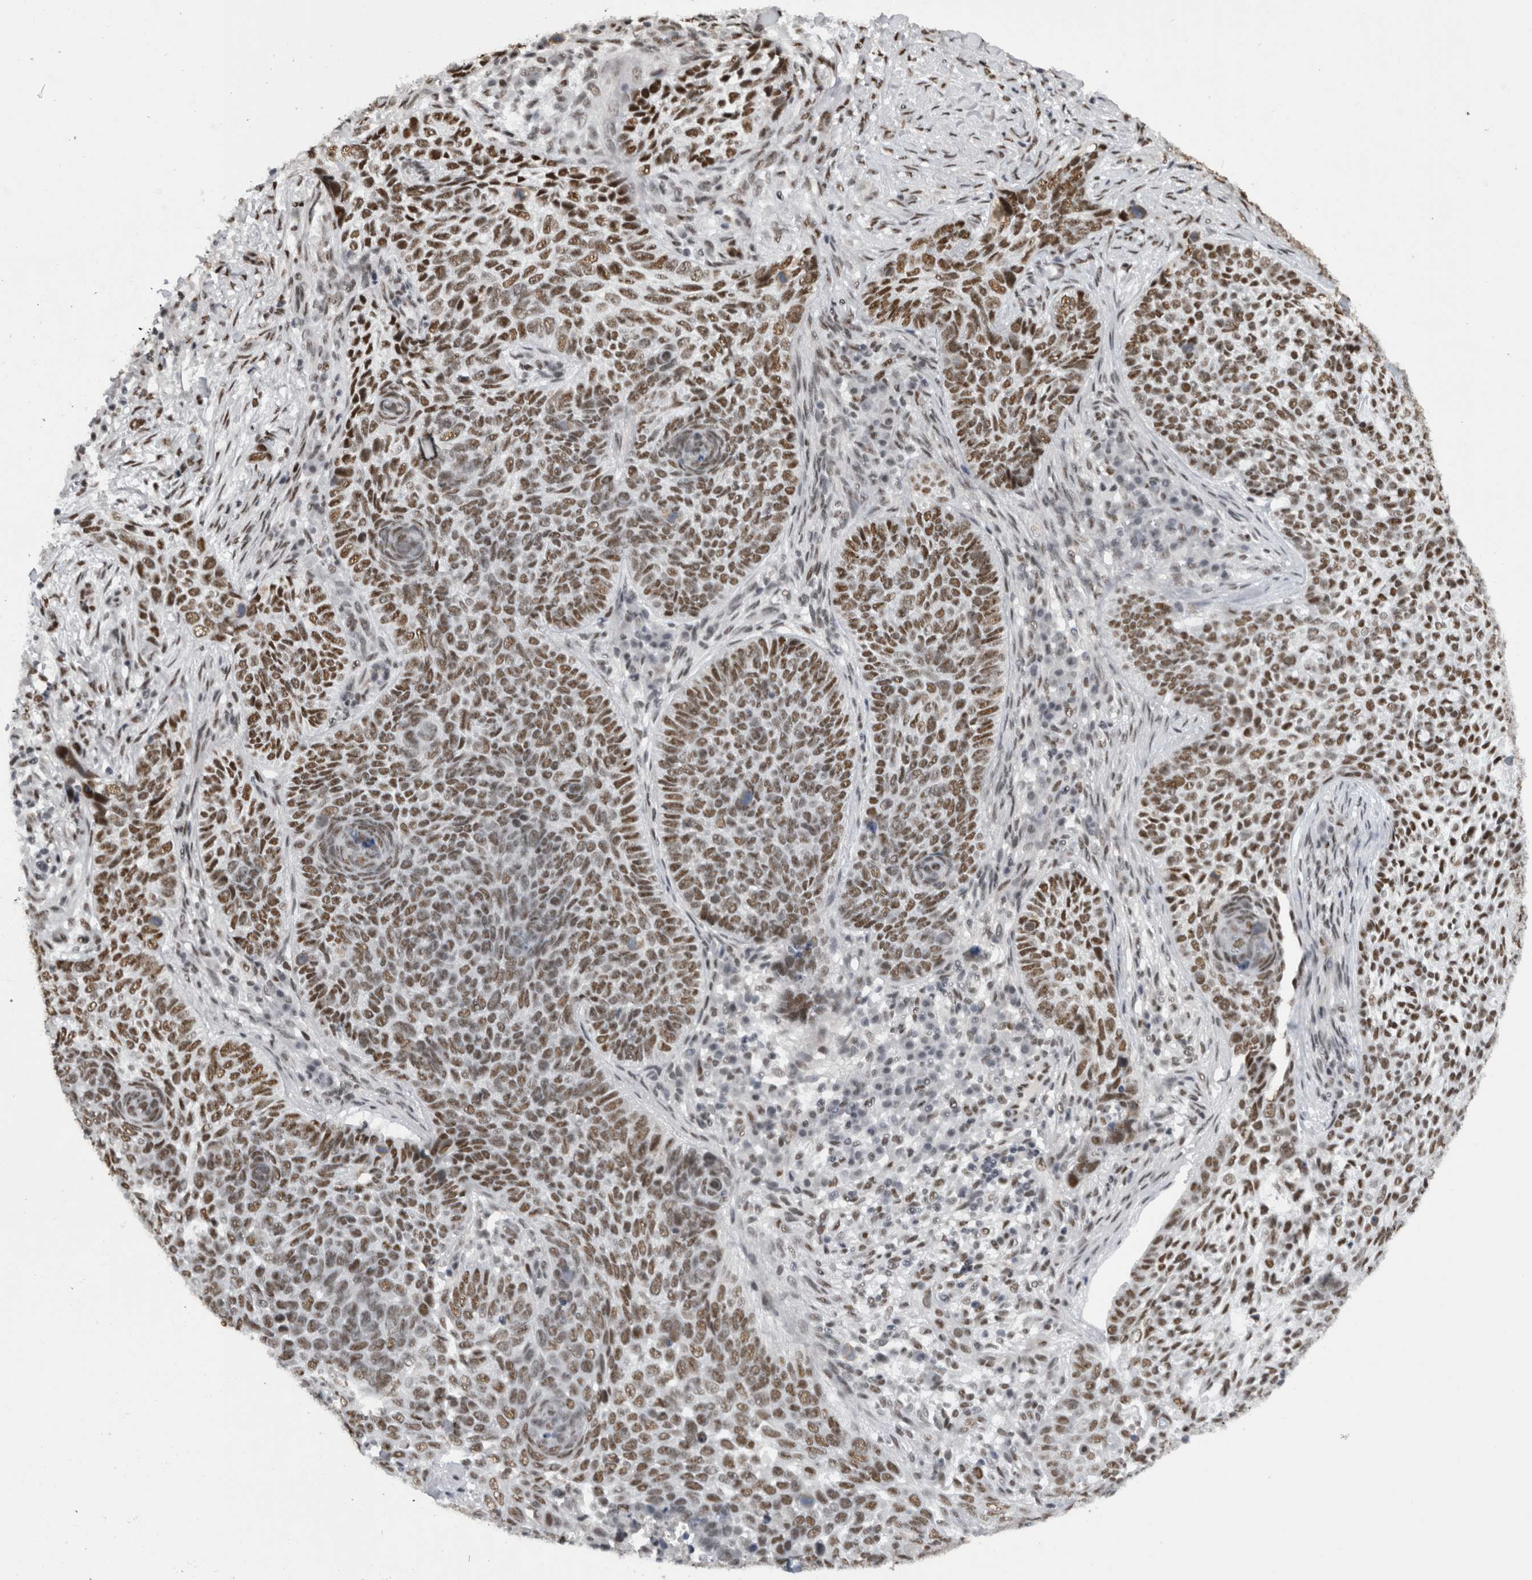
{"staining": {"intensity": "moderate", "quantity": ">75%", "location": "nuclear"}, "tissue": "skin cancer", "cell_type": "Tumor cells", "image_type": "cancer", "snomed": [{"axis": "morphology", "description": "Basal cell carcinoma"}, {"axis": "topography", "description": "Skin"}], "caption": "Protein staining reveals moderate nuclear expression in about >75% of tumor cells in skin cancer.", "gene": "ZSCAN2", "patient": {"sex": "female", "age": 64}}